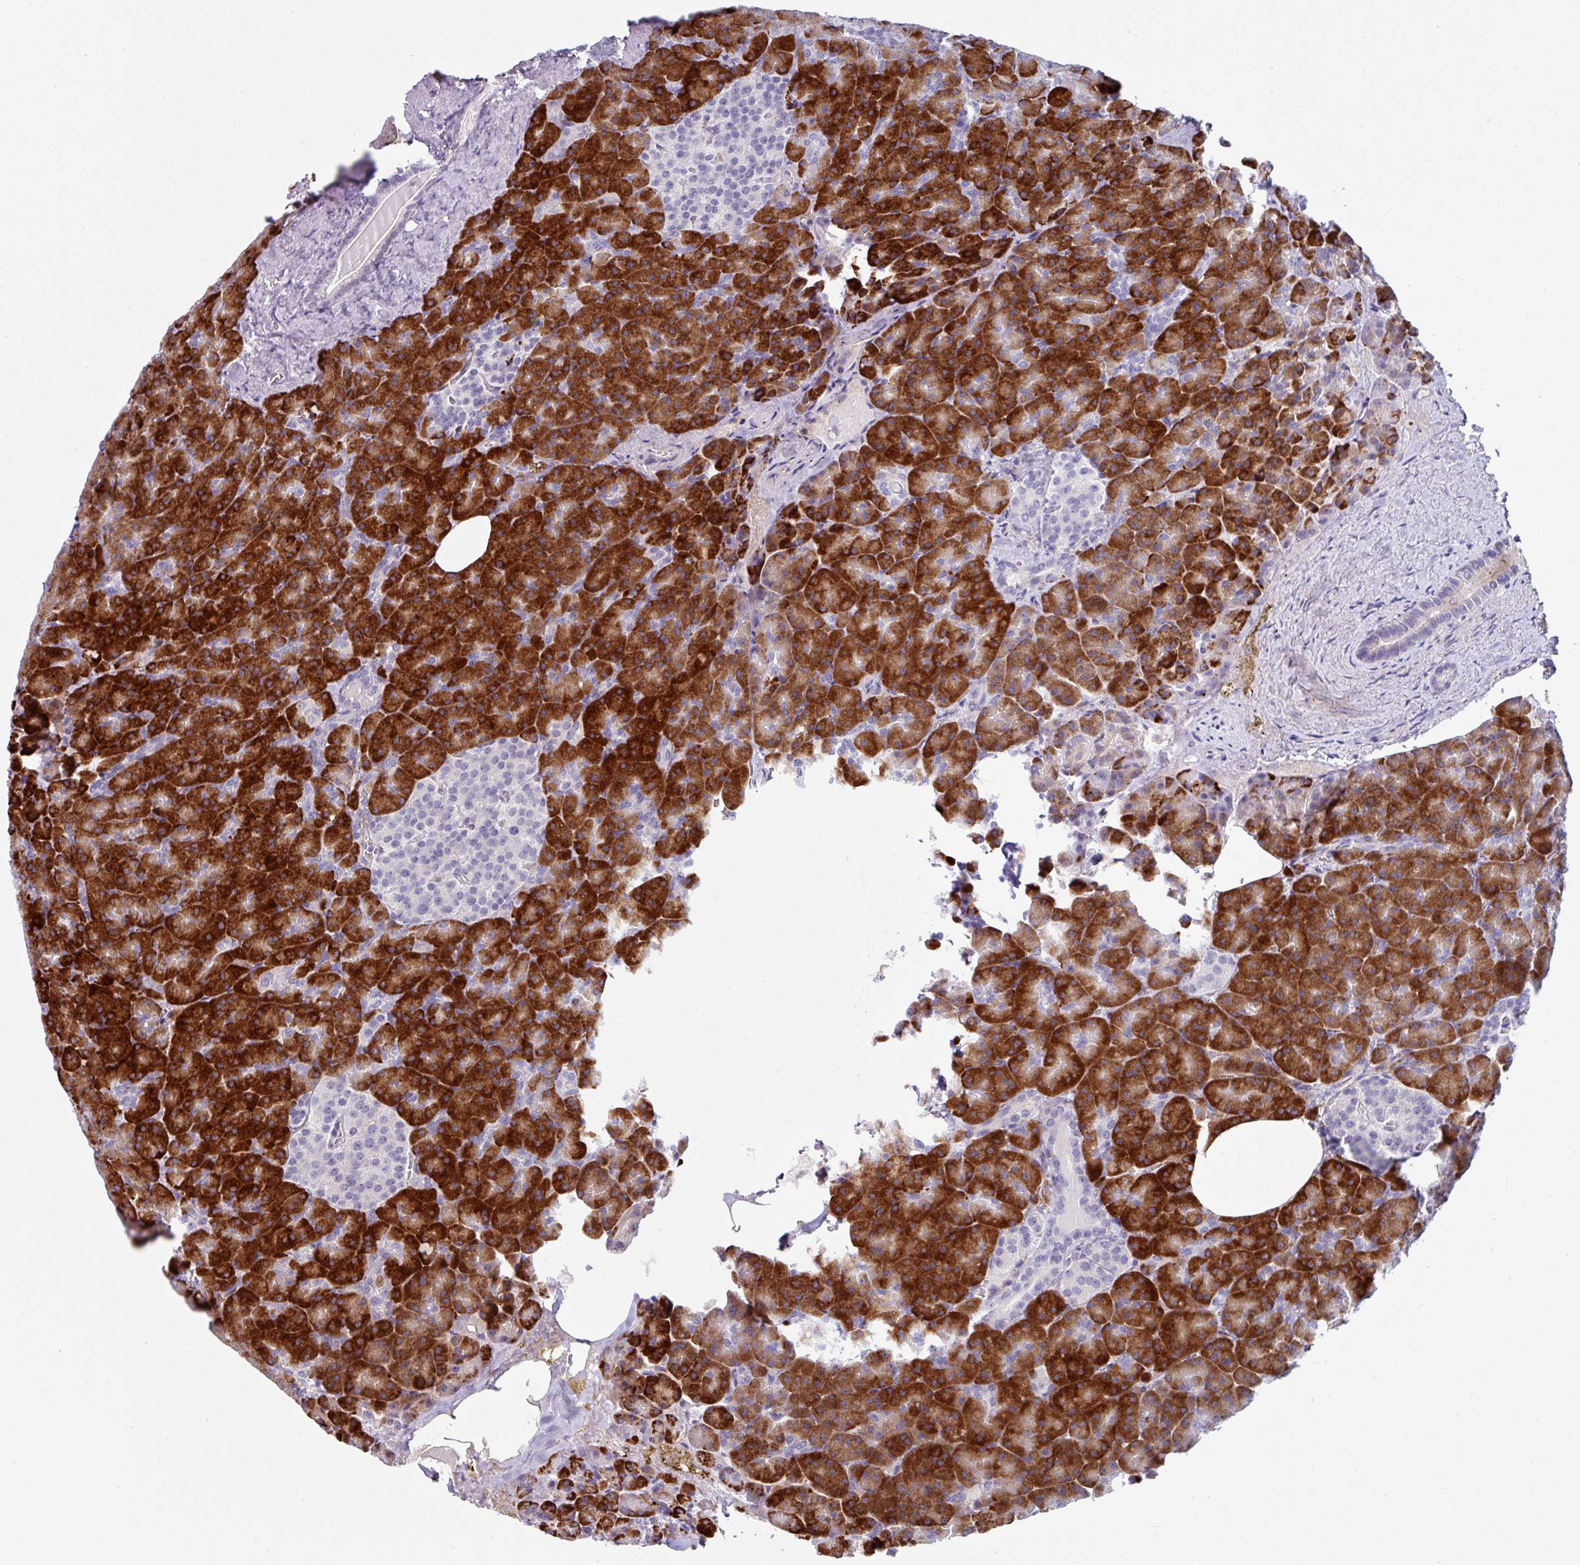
{"staining": {"intensity": "strong", "quantity": ">75%", "location": "cytoplasmic/membranous"}, "tissue": "pancreas", "cell_type": "Exocrine glandular cells", "image_type": "normal", "snomed": [{"axis": "morphology", "description": "Normal tissue, NOS"}, {"axis": "topography", "description": "Pancreas"}], "caption": "This is an image of immunohistochemistry staining of benign pancreas, which shows strong staining in the cytoplasmic/membranous of exocrine glandular cells.", "gene": "BMS1", "patient": {"sex": "female", "age": 74}}